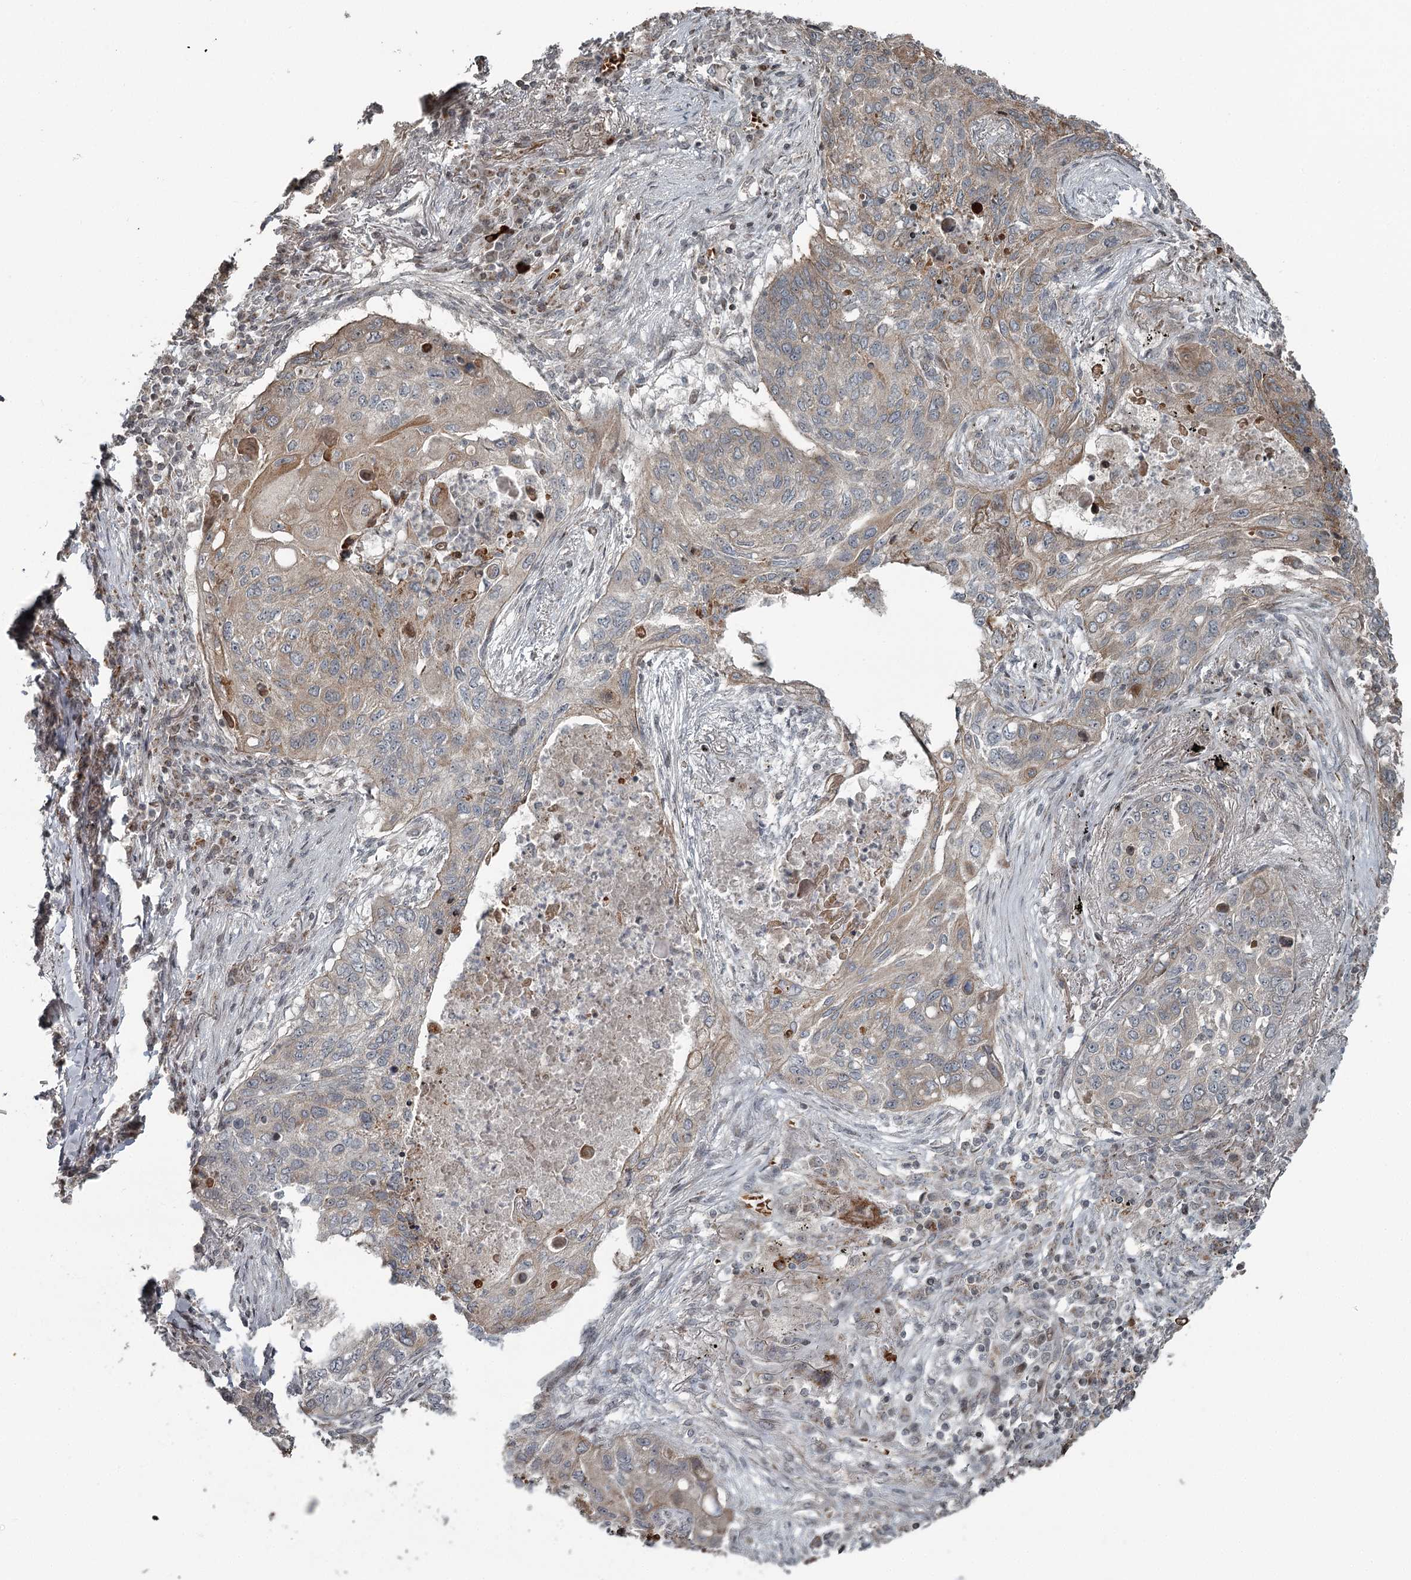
{"staining": {"intensity": "weak", "quantity": "<25%", "location": "cytoplasmic/membranous"}, "tissue": "lung cancer", "cell_type": "Tumor cells", "image_type": "cancer", "snomed": [{"axis": "morphology", "description": "Squamous cell carcinoma, NOS"}, {"axis": "topography", "description": "Lung"}], "caption": "Tumor cells show no significant expression in squamous cell carcinoma (lung).", "gene": "RASSF8", "patient": {"sex": "female", "age": 63}}